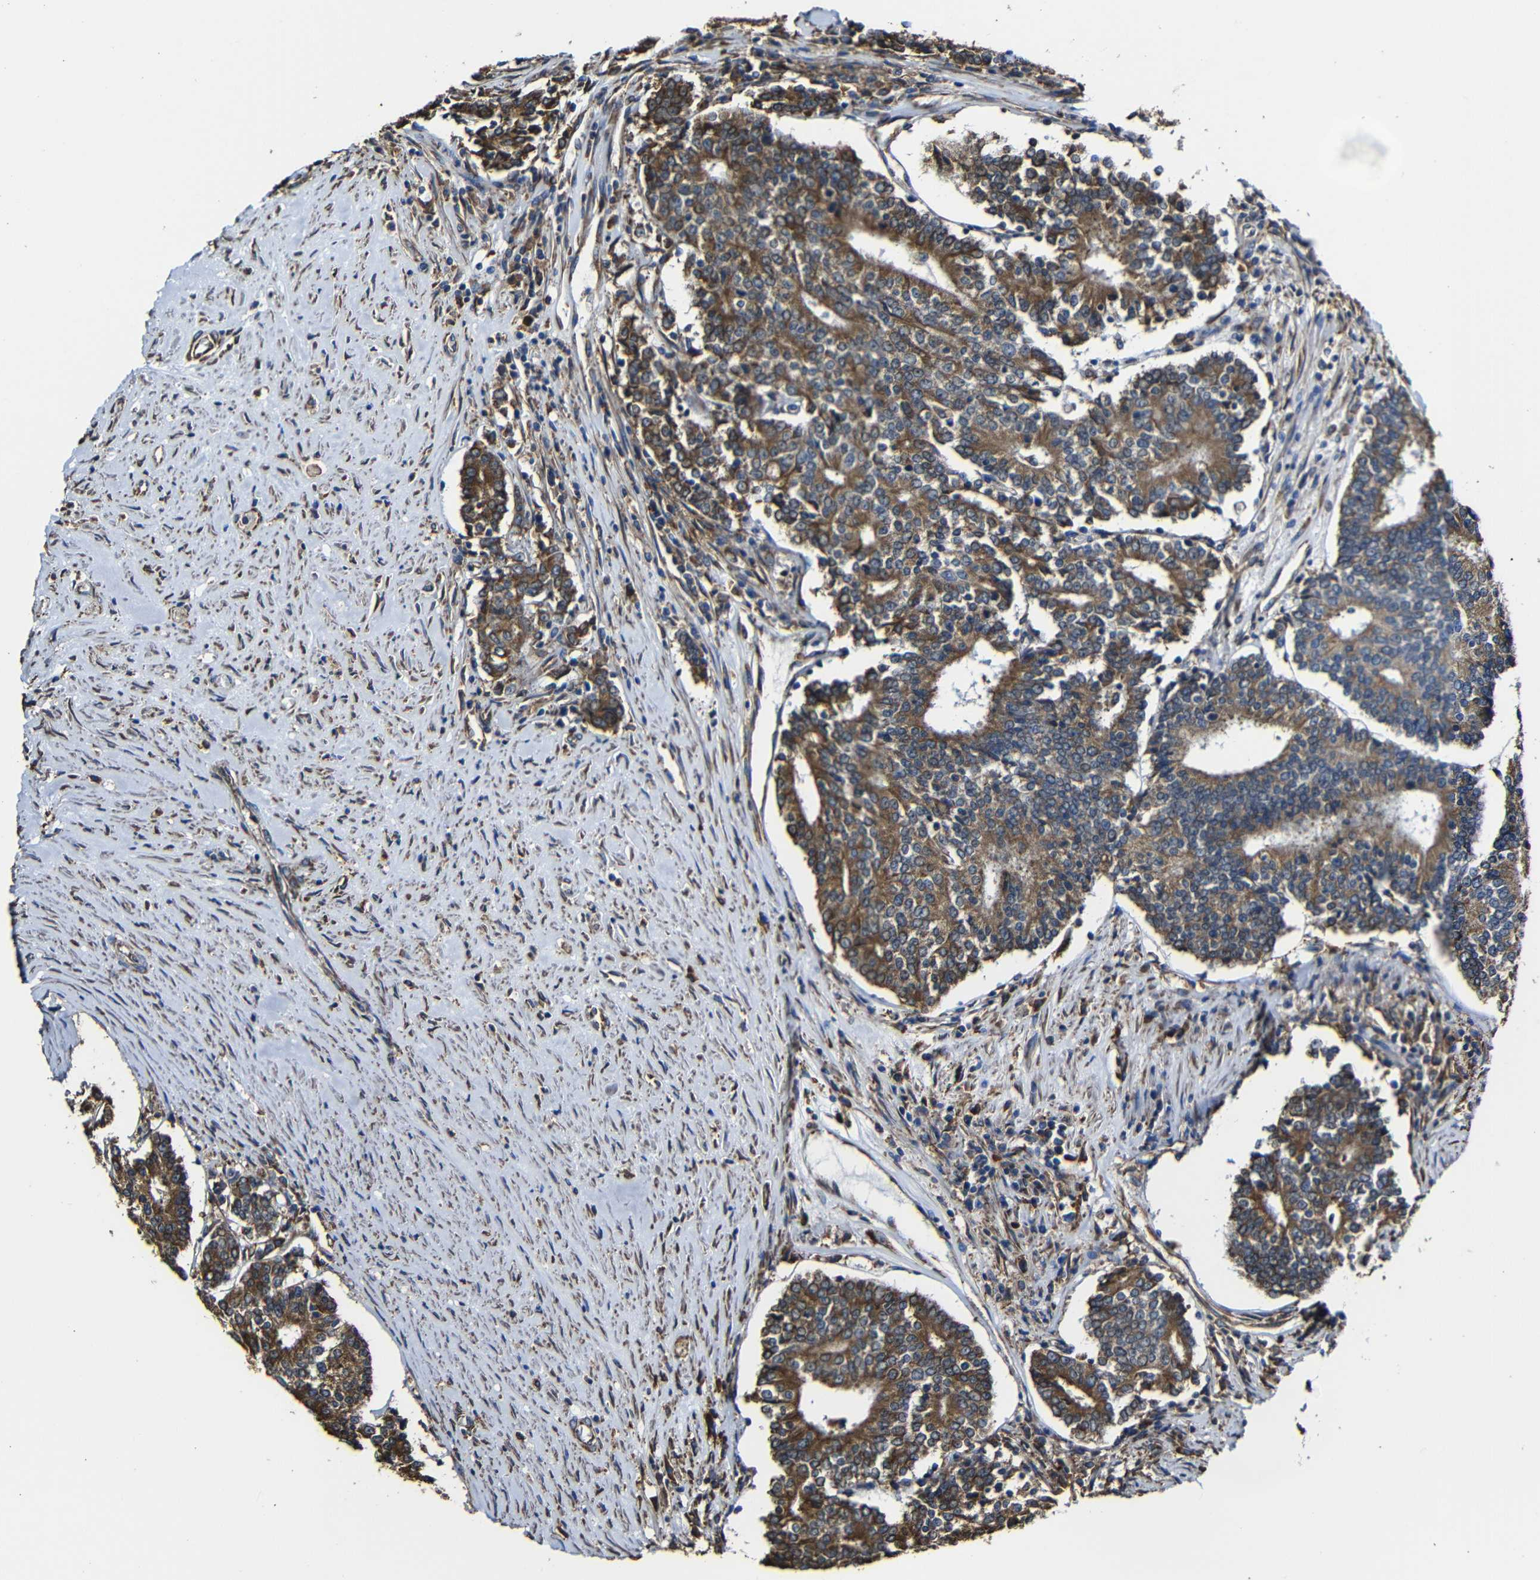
{"staining": {"intensity": "moderate", "quantity": ">75%", "location": "cytoplasmic/membranous"}, "tissue": "prostate cancer", "cell_type": "Tumor cells", "image_type": "cancer", "snomed": [{"axis": "morphology", "description": "Normal tissue, NOS"}, {"axis": "morphology", "description": "Adenocarcinoma, High grade"}, {"axis": "topography", "description": "Prostate"}, {"axis": "topography", "description": "Seminal veicle"}], "caption": "A brown stain shows moderate cytoplasmic/membranous staining of a protein in prostate cancer (adenocarcinoma (high-grade)) tumor cells. (DAB IHC, brown staining for protein, blue staining for nuclei).", "gene": "PPIB", "patient": {"sex": "male", "age": 55}}